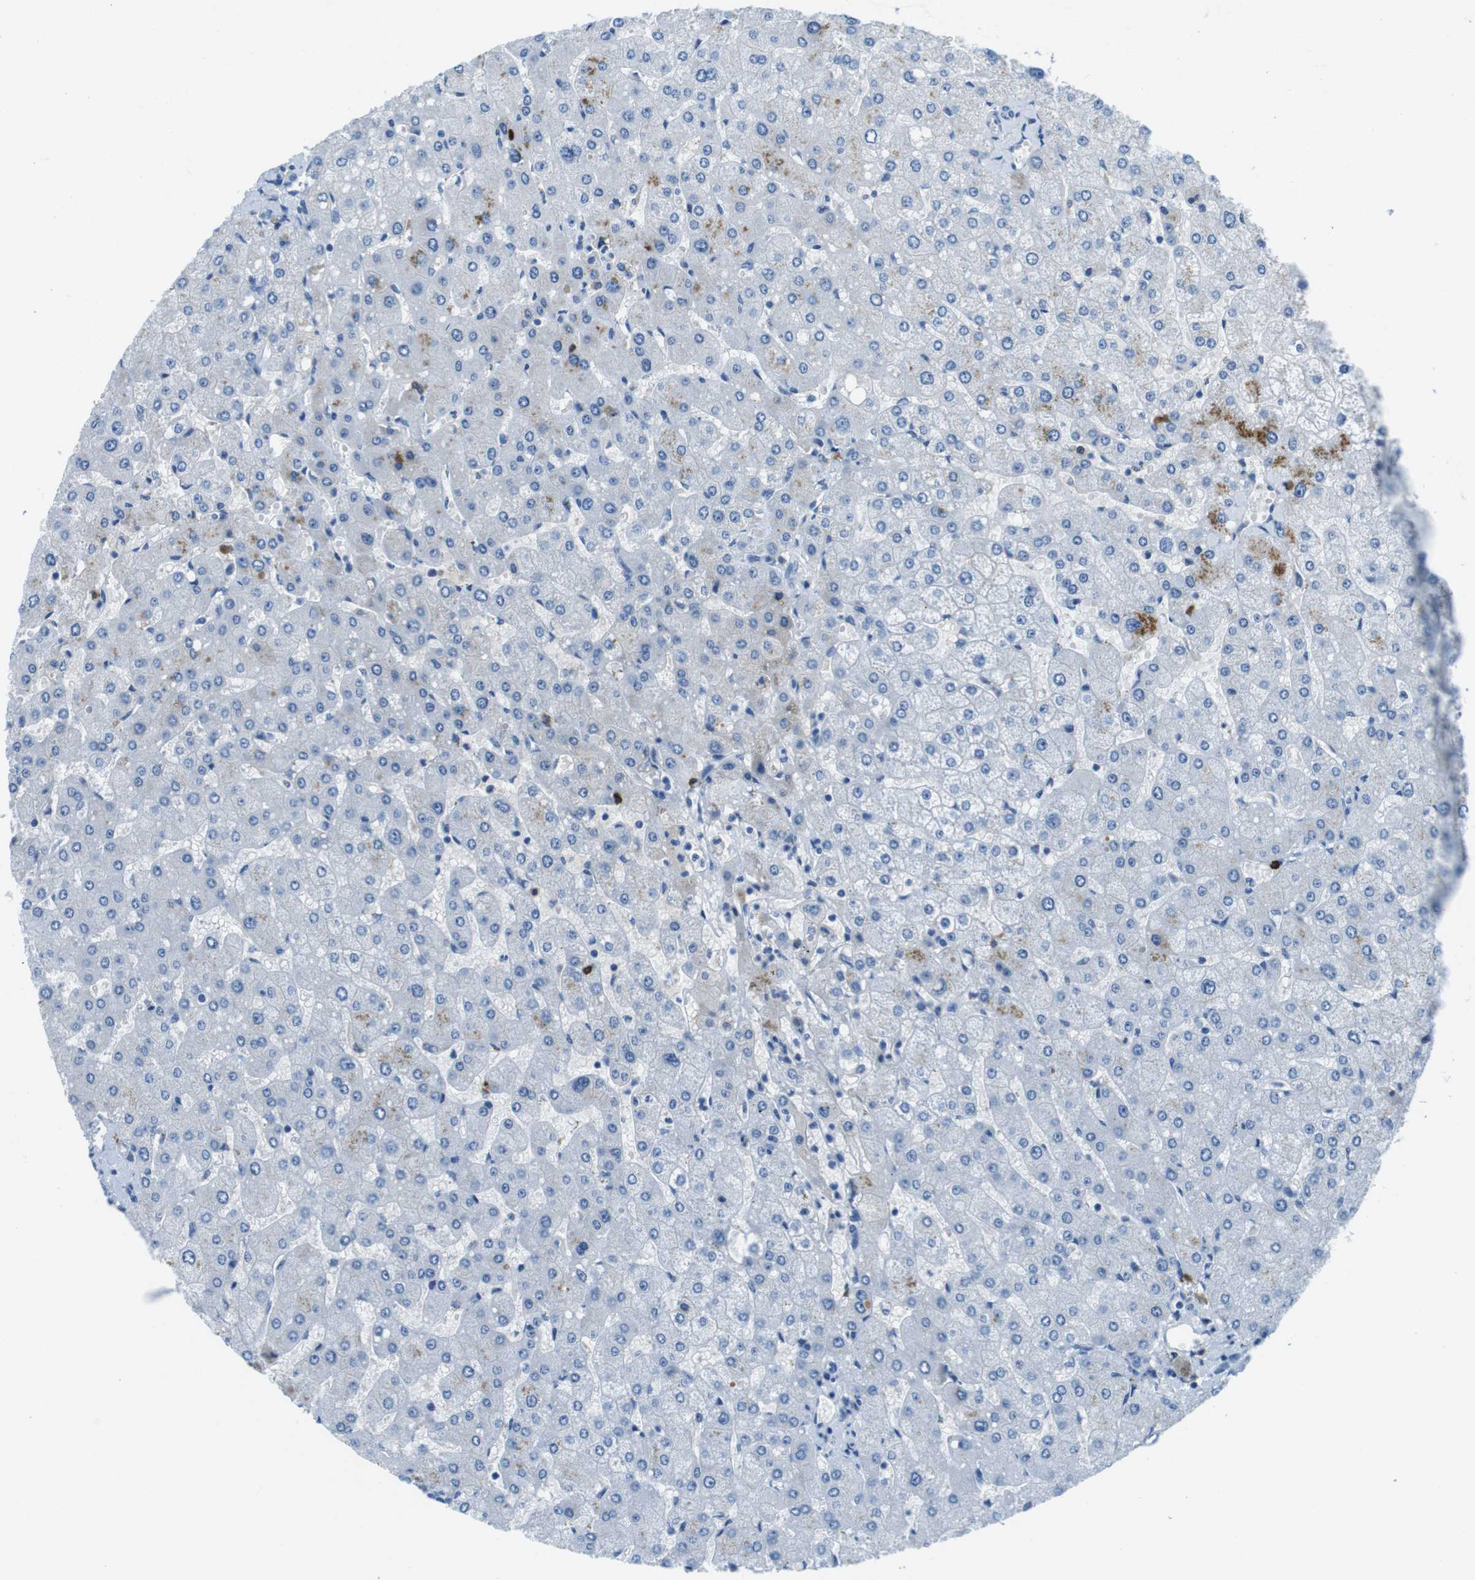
{"staining": {"intensity": "negative", "quantity": "none", "location": "none"}, "tissue": "liver", "cell_type": "Cholangiocytes", "image_type": "normal", "snomed": [{"axis": "morphology", "description": "Normal tissue, NOS"}, {"axis": "topography", "description": "Liver"}], "caption": "Liver stained for a protein using IHC displays no staining cholangiocytes.", "gene": "IGHD", "patient": {"sex": "male", "age": 55}}